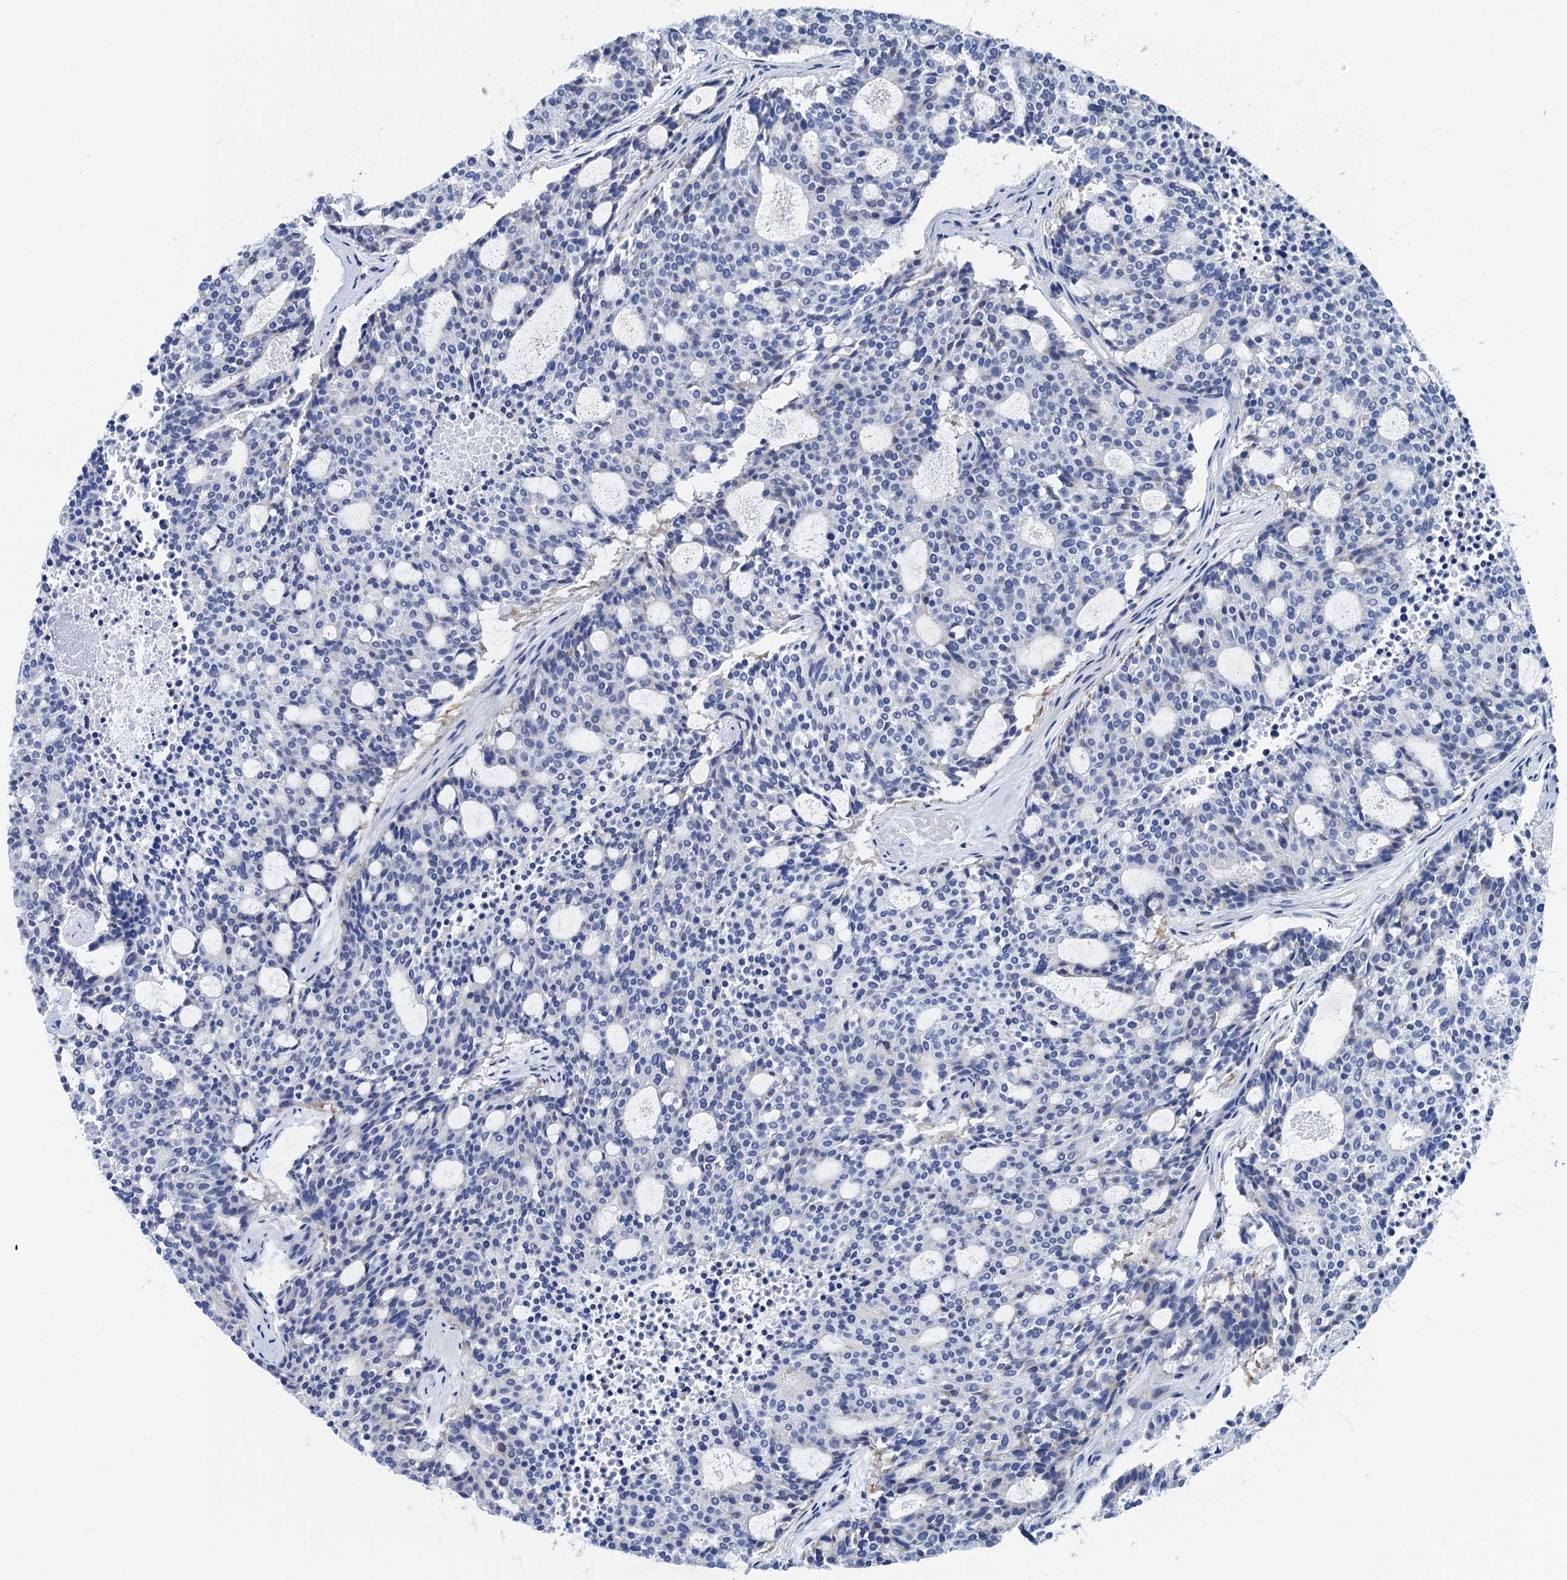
{"staining": {"intensity": "negative", "quantity": "none", "location": "none"}, "tissue": "carcinoid", "cell_type": "Tumor cells", "image_type": "cancer", "snomed": [{"axis": "morphology", "description": "Carcinoid, malignant, NOS"}, {"axis": "topography", "description": "Pancreas"}], "caption": "Photomicrograph shows no significant protein staining in tumor cells of carcinoid.", "gene": "NLRP10", "patient": {"sex": "female", "age": 54}}